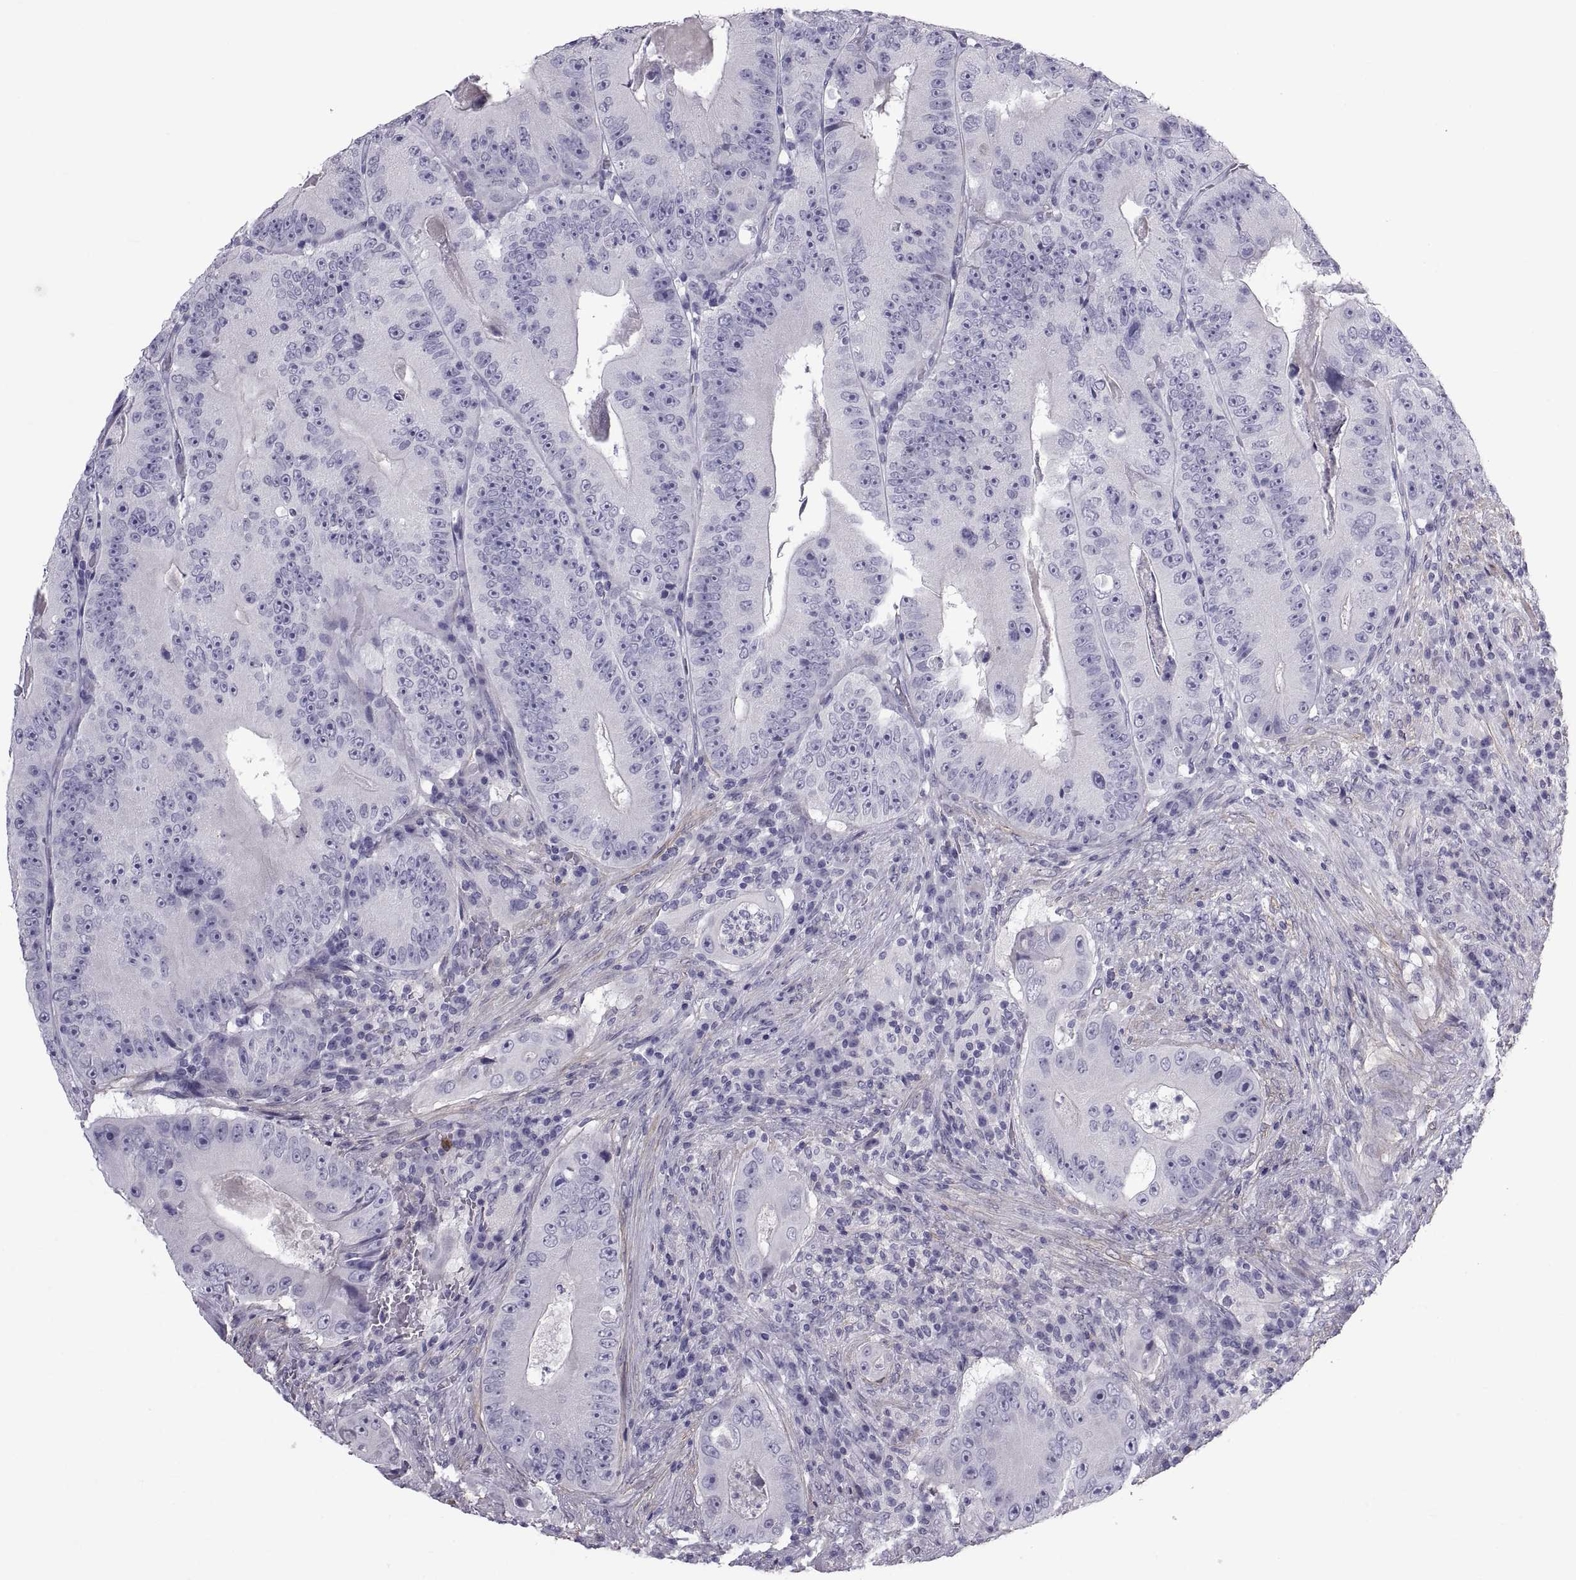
{"staining": {"intensity": "negative", "quantity": "none", "location": "none"}, "tissue": "colorectal cancer", "cell_type": "Tumor cells", "image_type": "cancer", "snomed": [{"axis": "morphology", "description": "Adenocarcinoma, NOS"}, {"axis": "topography", "description": "Colon"}], "caption": "Immunohistochemistry image of colorectal cancer (adenocarcinoma) stained for a protein (brown), which displays no staining in tumor cells.", "gene": "MAGEB1", "patient": {"sex": "female", "age": 86}}